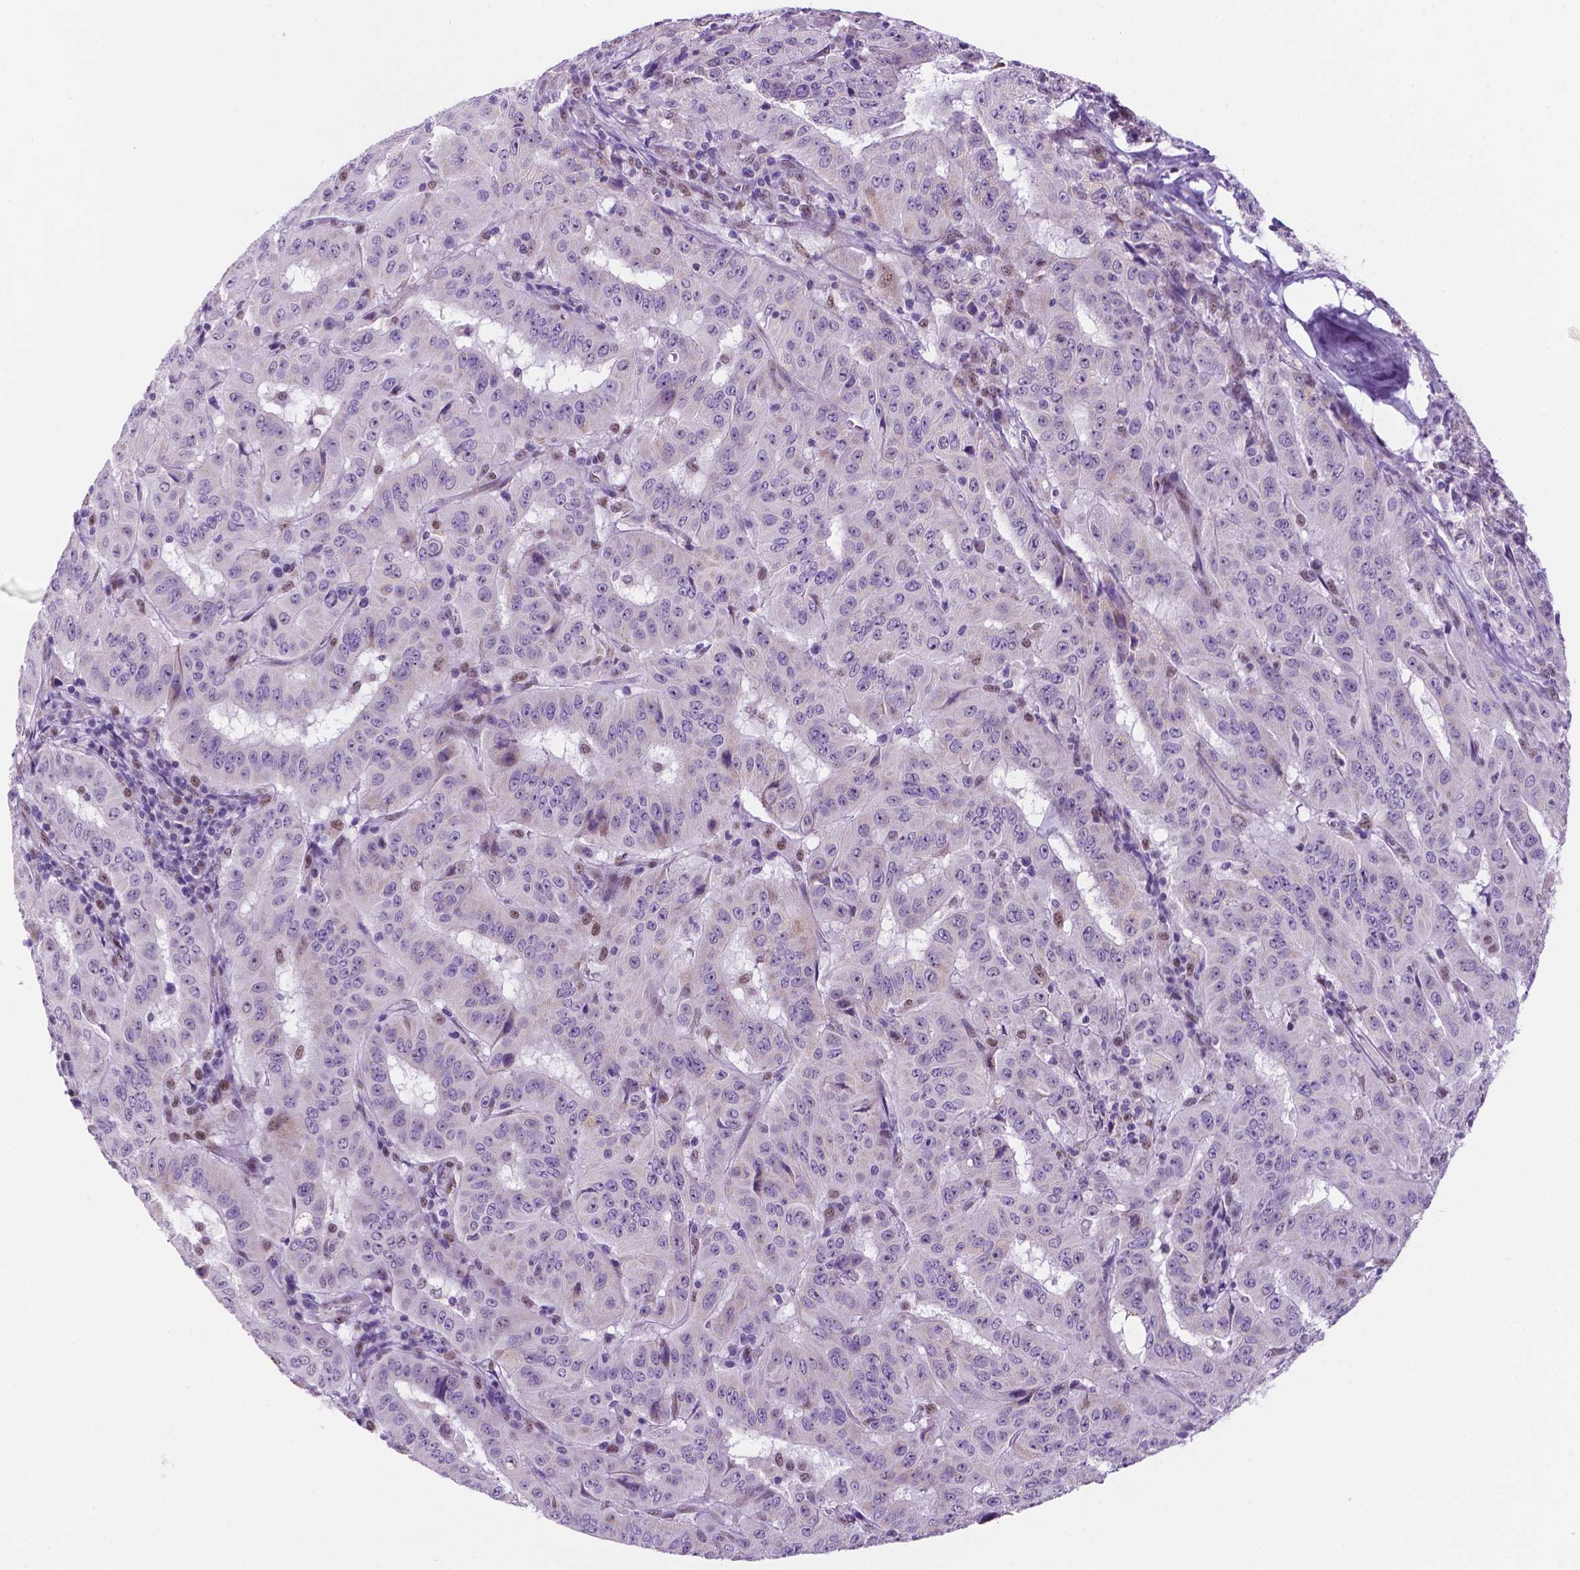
{"staining": {"intensity": "moderate", "quantity": "<25%", "location": "nuclear"}, "tissue": "pancreatic cancer", "cell_type": "Tumor cells", "image_type": "cancer", "snomed": [{"axis": "morphology", "description": "Adenocarcinoma, NOS"}, {"axis": "topography", "description": "Pancreas"}], "caption": "Pancreatic adenocarcinoma stained for a protein (brown) demonstrates moderate nuclear positive expression in approximately <25% of tumor cells.", "gene": "C18orf21", "patient": {"sex": "male", "age": 63}}